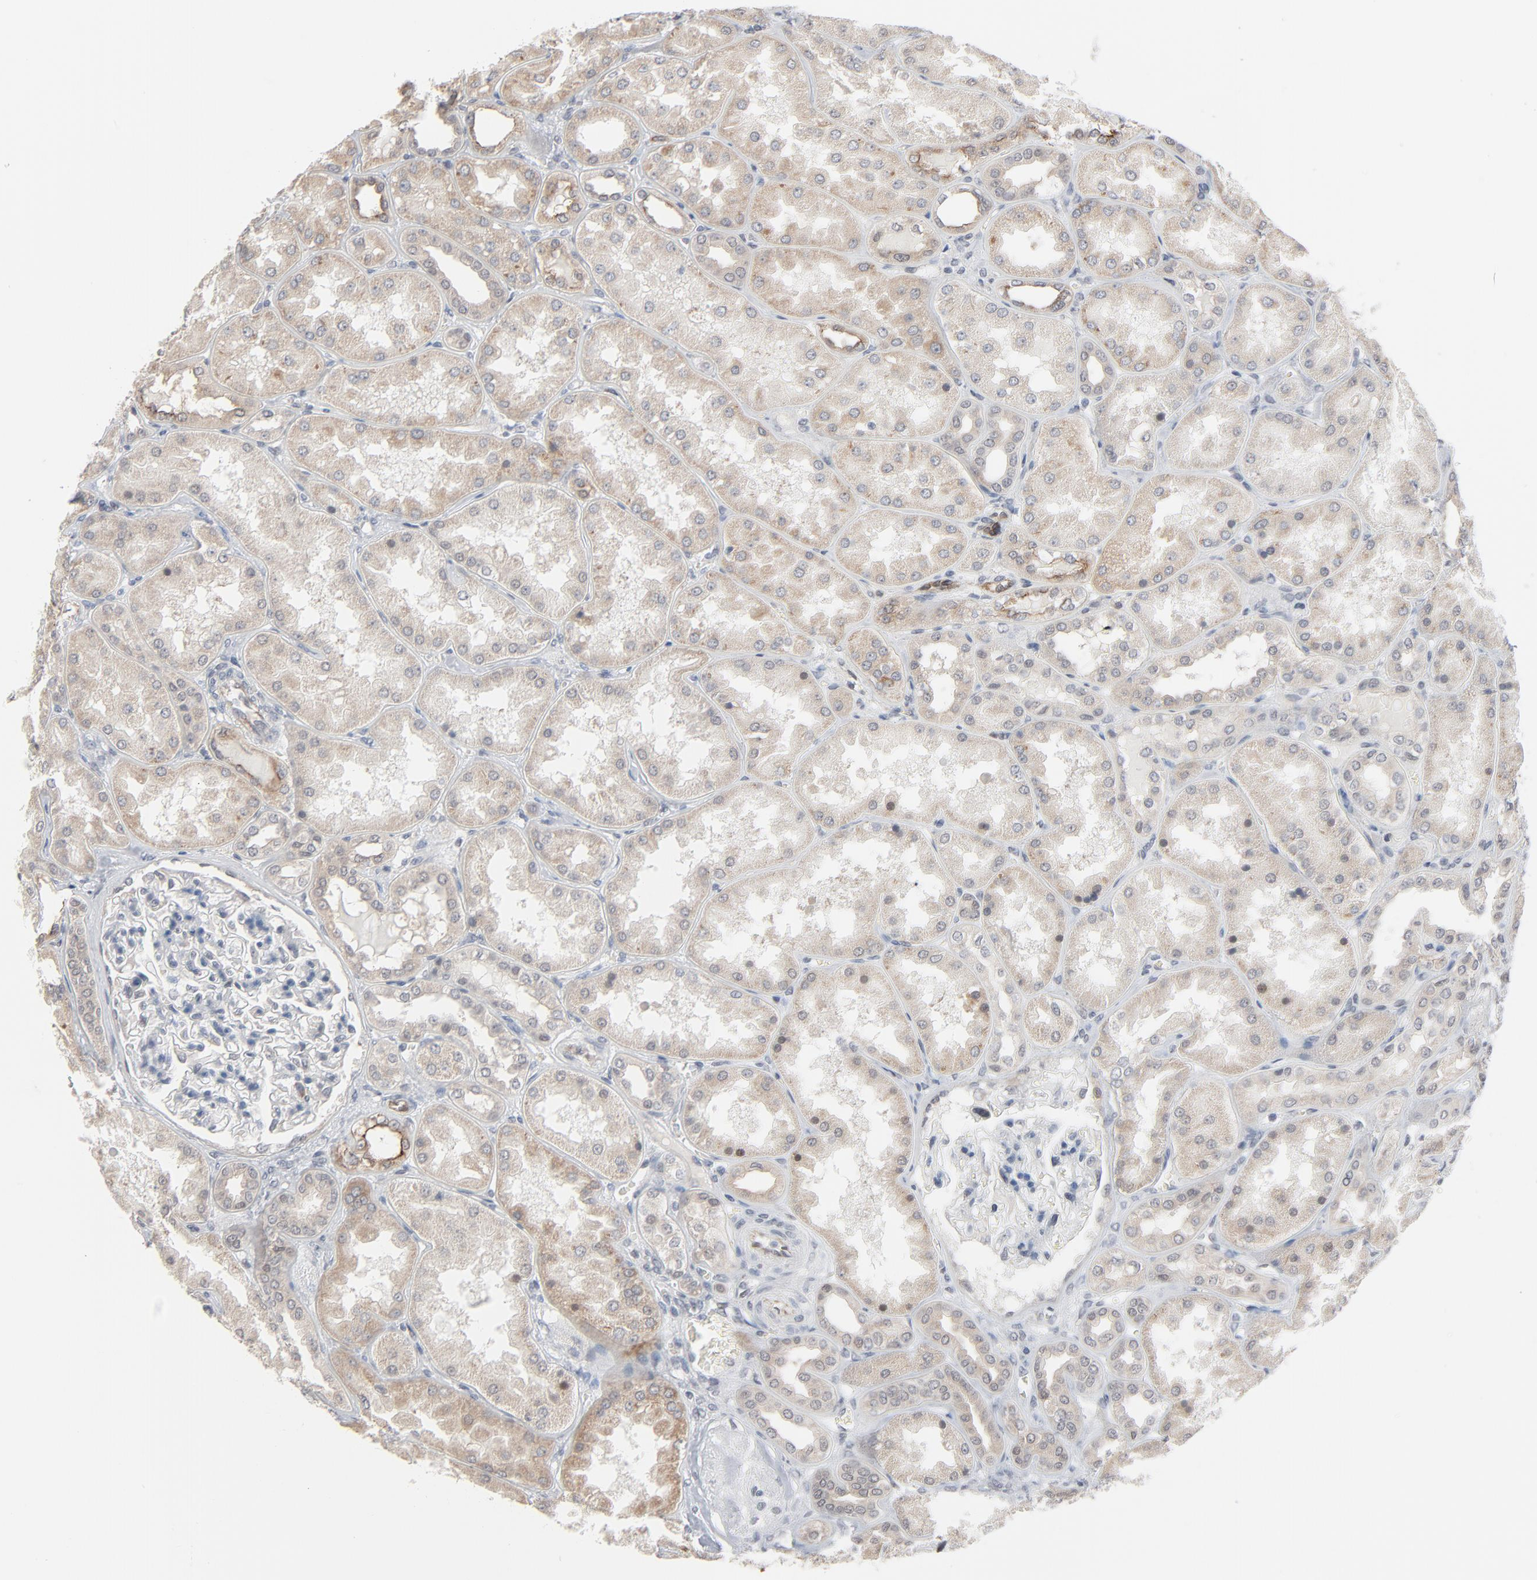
{"staining": {"intensity": "negative", "quantity": "none", "location": "none"}, "tissue": "kidney", "cell_type": "Cells in glomeruli", "image_type": "normal", "snomed": [{"axis": "morphology", "description": "Normal tissue, NOS"}, {"axis": "topography", "description": "Kidney"}], "caption": "Immunohistochemistry (IHC) photomicrograph of benign kidney: human kidney stained with DAB (3,3'-diaminobenzidine) exhibits no significant protein expression in cells in glomeruli.", "gene": "ITPR3", "patient": {"sex": "female", "age": 56}}